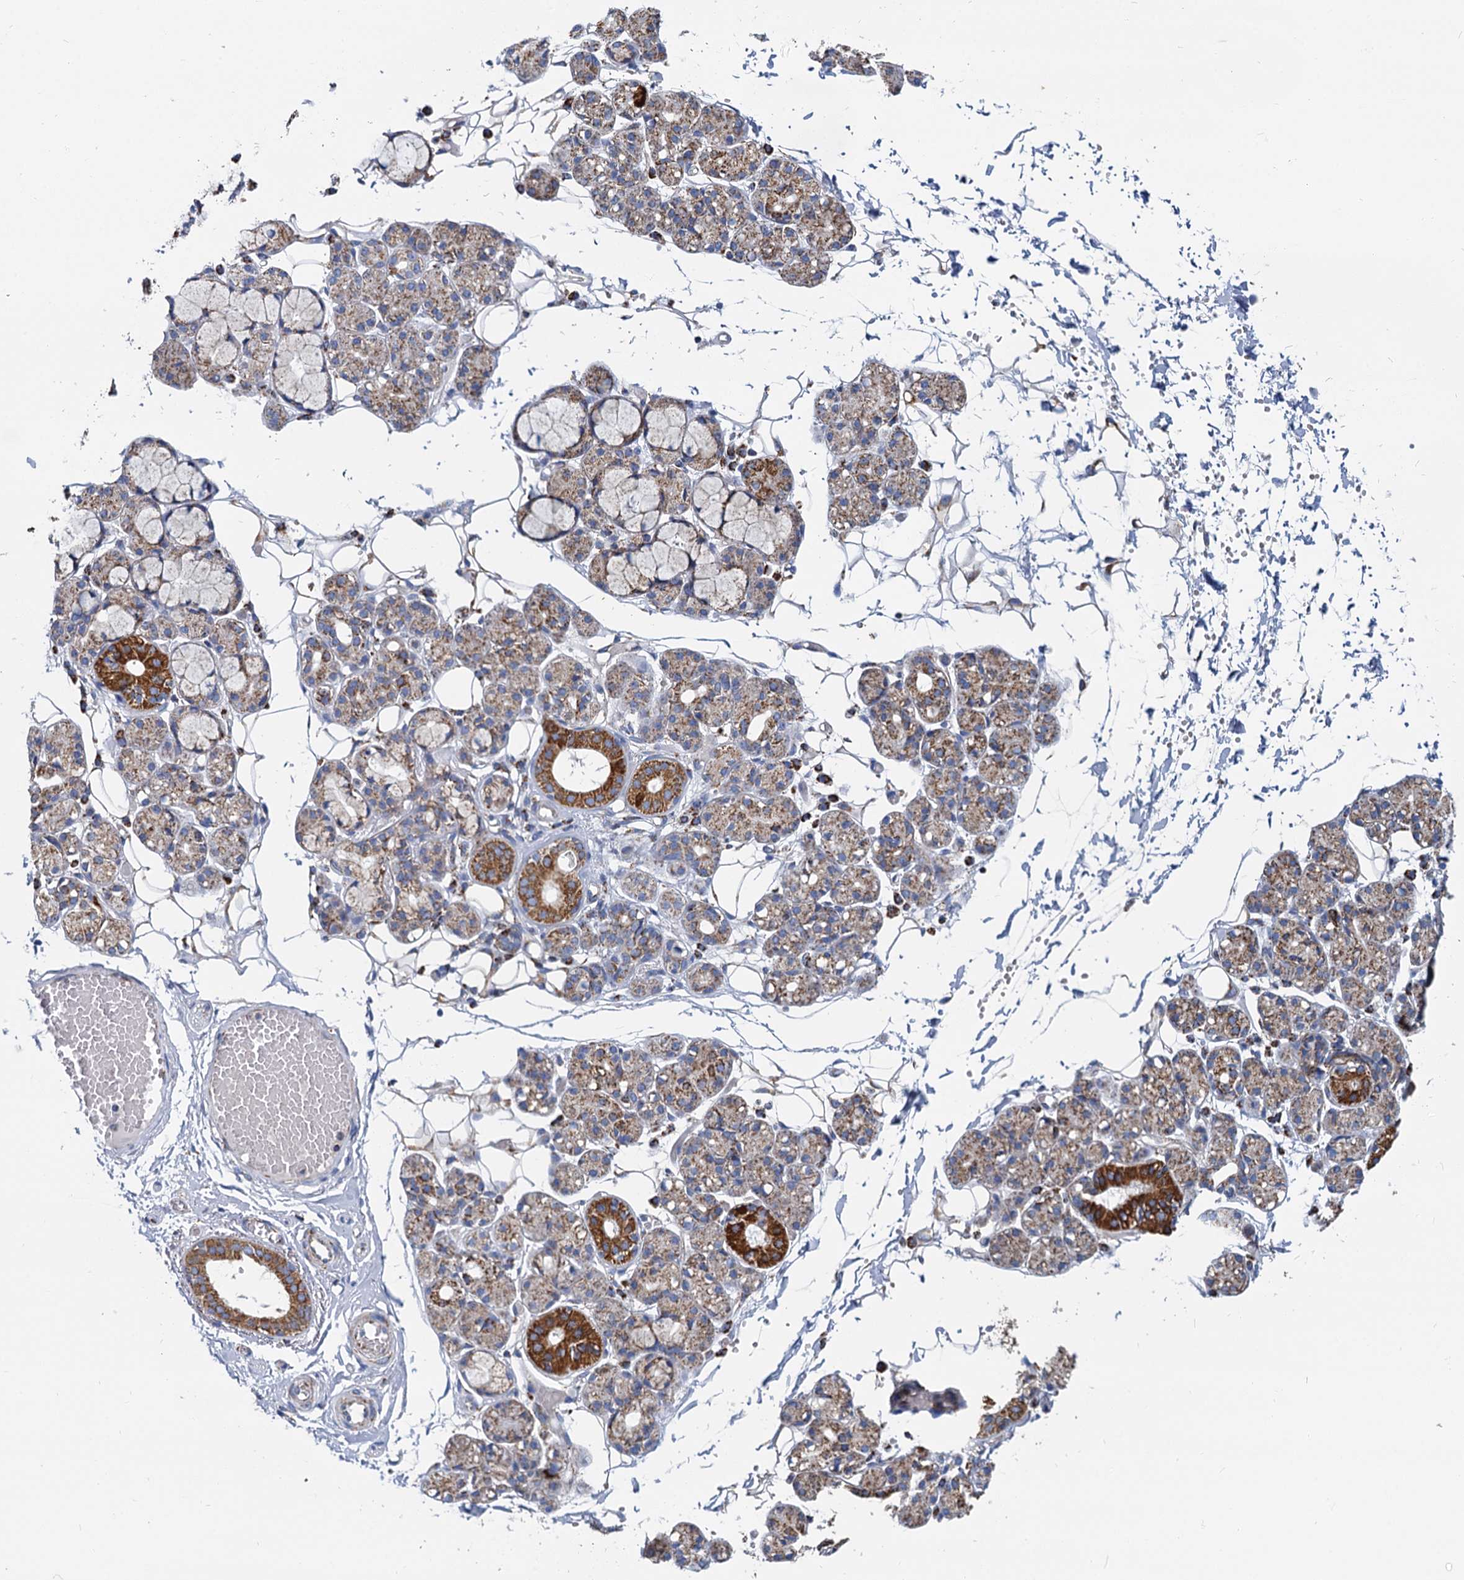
{"staining": {"intensity": "strong", "quantity": "<25%", "location": "cytoplasmic/membranous"}, "tissue": "salivary gland", "cell_type": "Glandular cells", "image_type": "normal", "snomed": [{"axis": "morphology", "description": "Normal tissue, NOS"}, {"axis": "topography", "description": "Salivary gland"}], "caption": "This image displays benign salivary gland stained with IHC to label a protein in brown. The cytoplasmic/membranous of glandular cells show strong positivity for the protein. Nuclei are counter-stained blue.", "gene": "CCP110", "patient": {"sex": "male", "age": 63}}